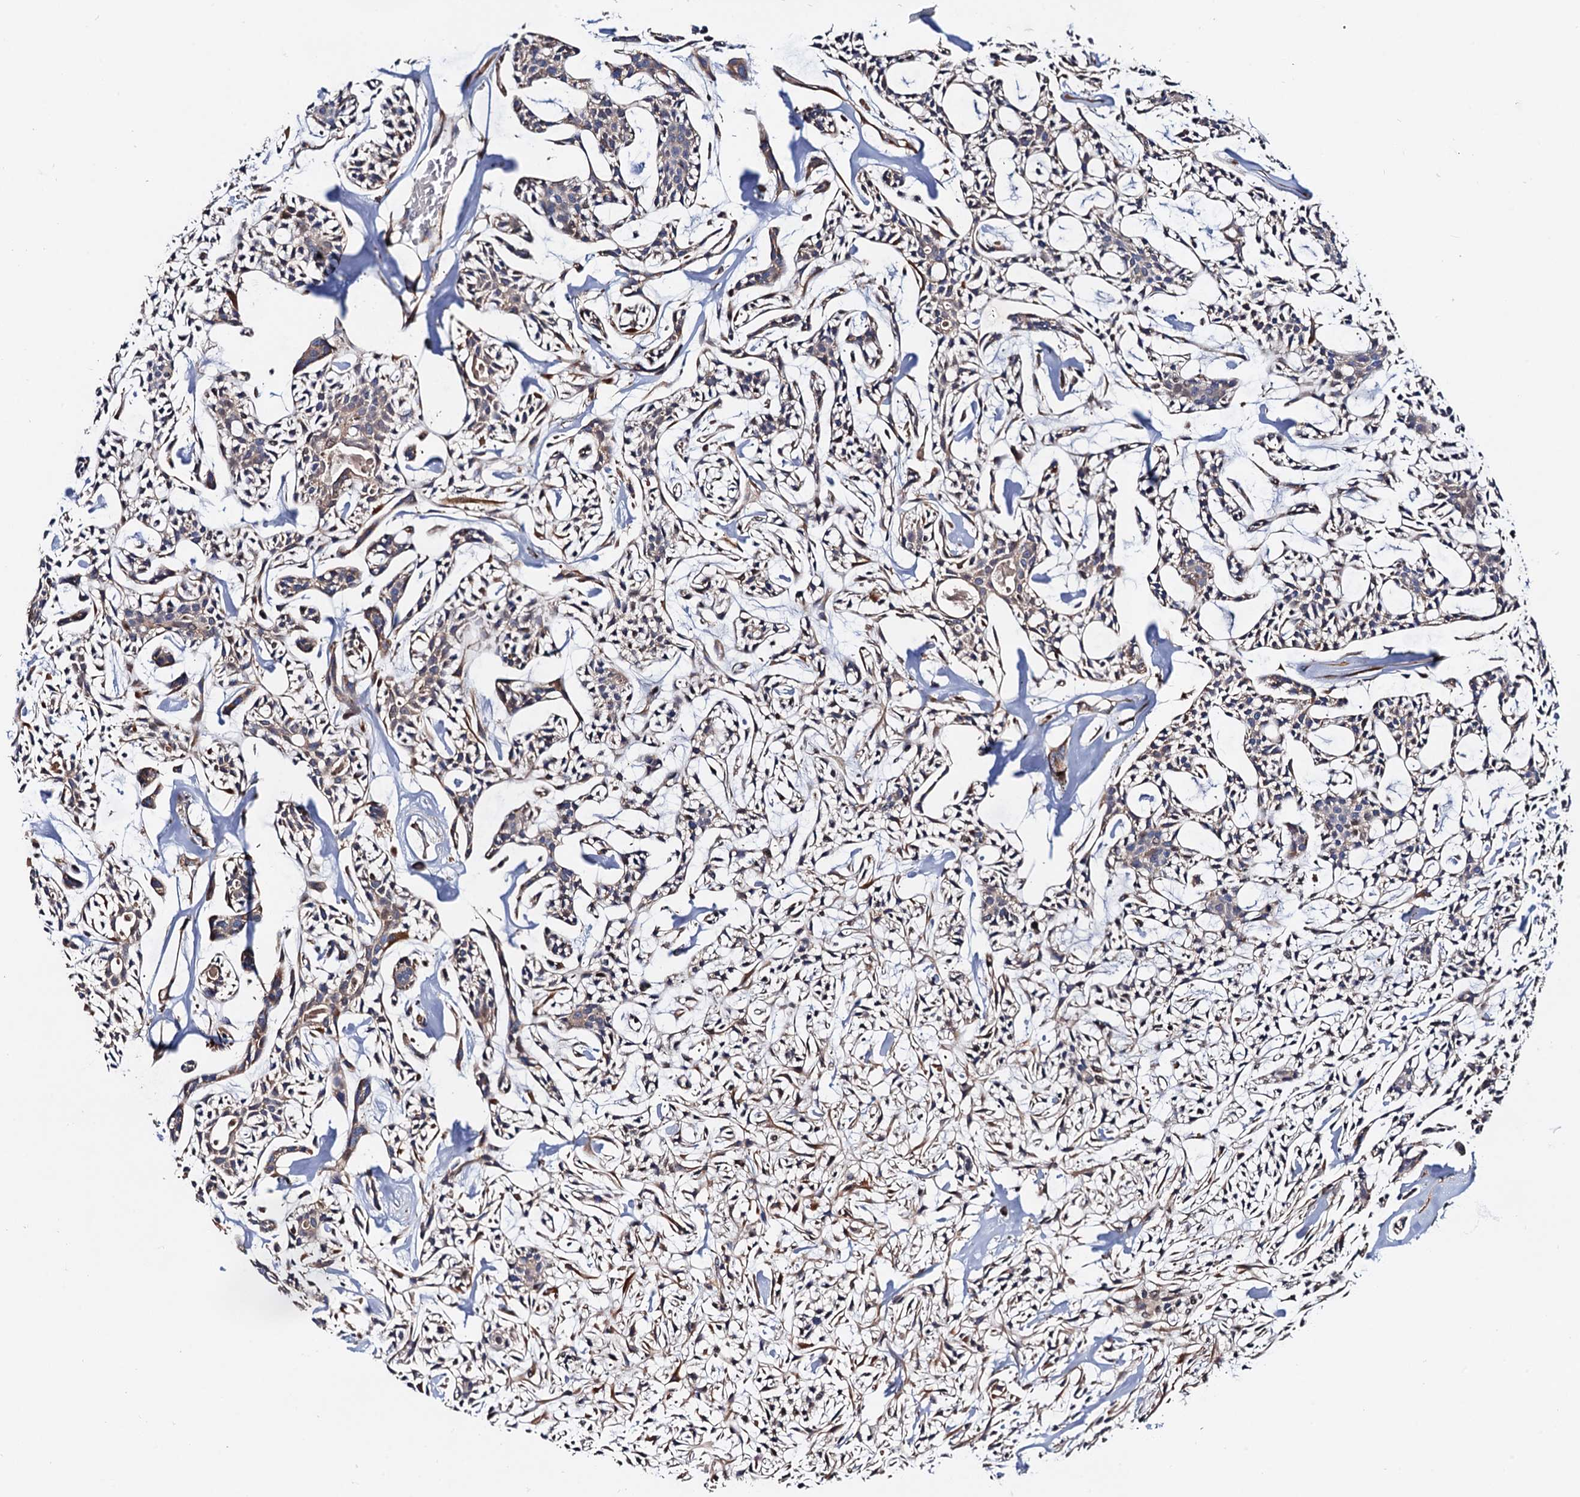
{"staining": {"intensity": "weak", "quantity": "25%-75%", "location": "cytoplasmic/membranous"}, "tissue": "head and neck cancer", "cell_type": "Tumor cells", "image_type": "cancer", "snomed": [{"axis": "morphology", "description": "Adenocarcinoma, NOS"}, {"axis": "topography", "description": "Salivary gland"}, {"axis": "topography", "description": "Head-Neck"}], "caption": "This is an image of immunohistochemistry staining of adenocarcinoma (head and neck), which shows weak expression in the cytoplasmic/membranous of tumor cells.", "gene": "MRPL48", "patient": {"sex": "male", "age": 55}}